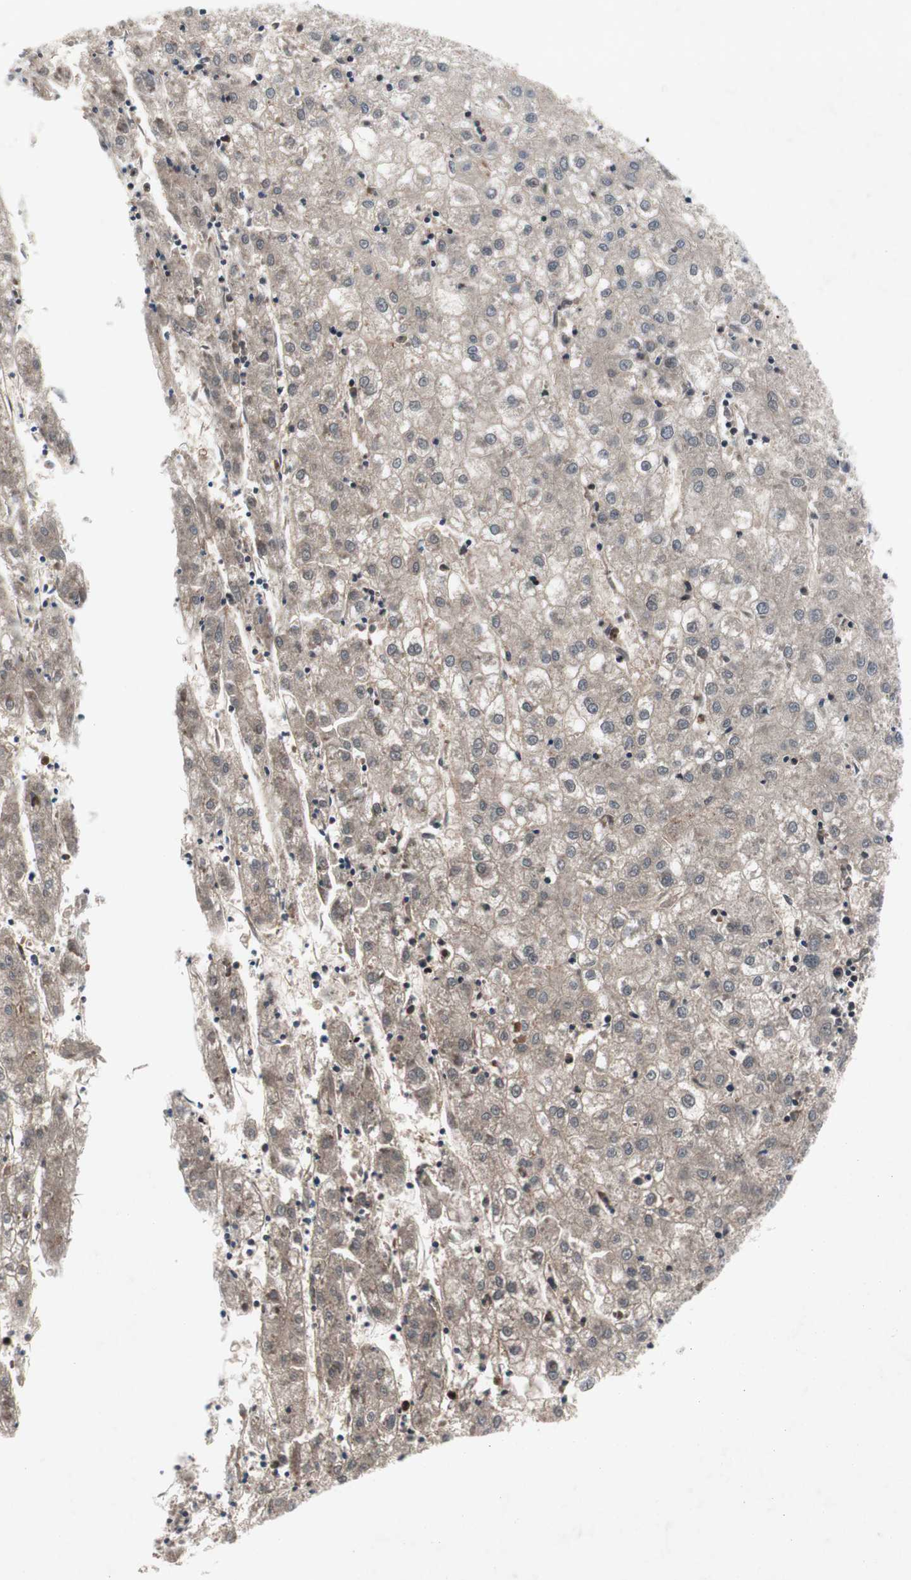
{"staining": {"intensity": "weak", "quantity": ">75%", "location": "cytoplasmic/membranous"}, "tissue": "liver cancer", "cell_type": "Tumor cells", "image_type": "cancer", "snomed": [{"axis": "morphology", "description": "Carcinoma, Hepatocellular, NOS"}, {"axis": "topography", "description": "Liver"}], "caption": "Tumor cells display low levels of weak cytoplasmic/membranous staining in approximately >75% of cells in human liver hepatocellular carcinoma.", "gene": "MUTYH", "patient": {"sex": "male", "age": 72}}